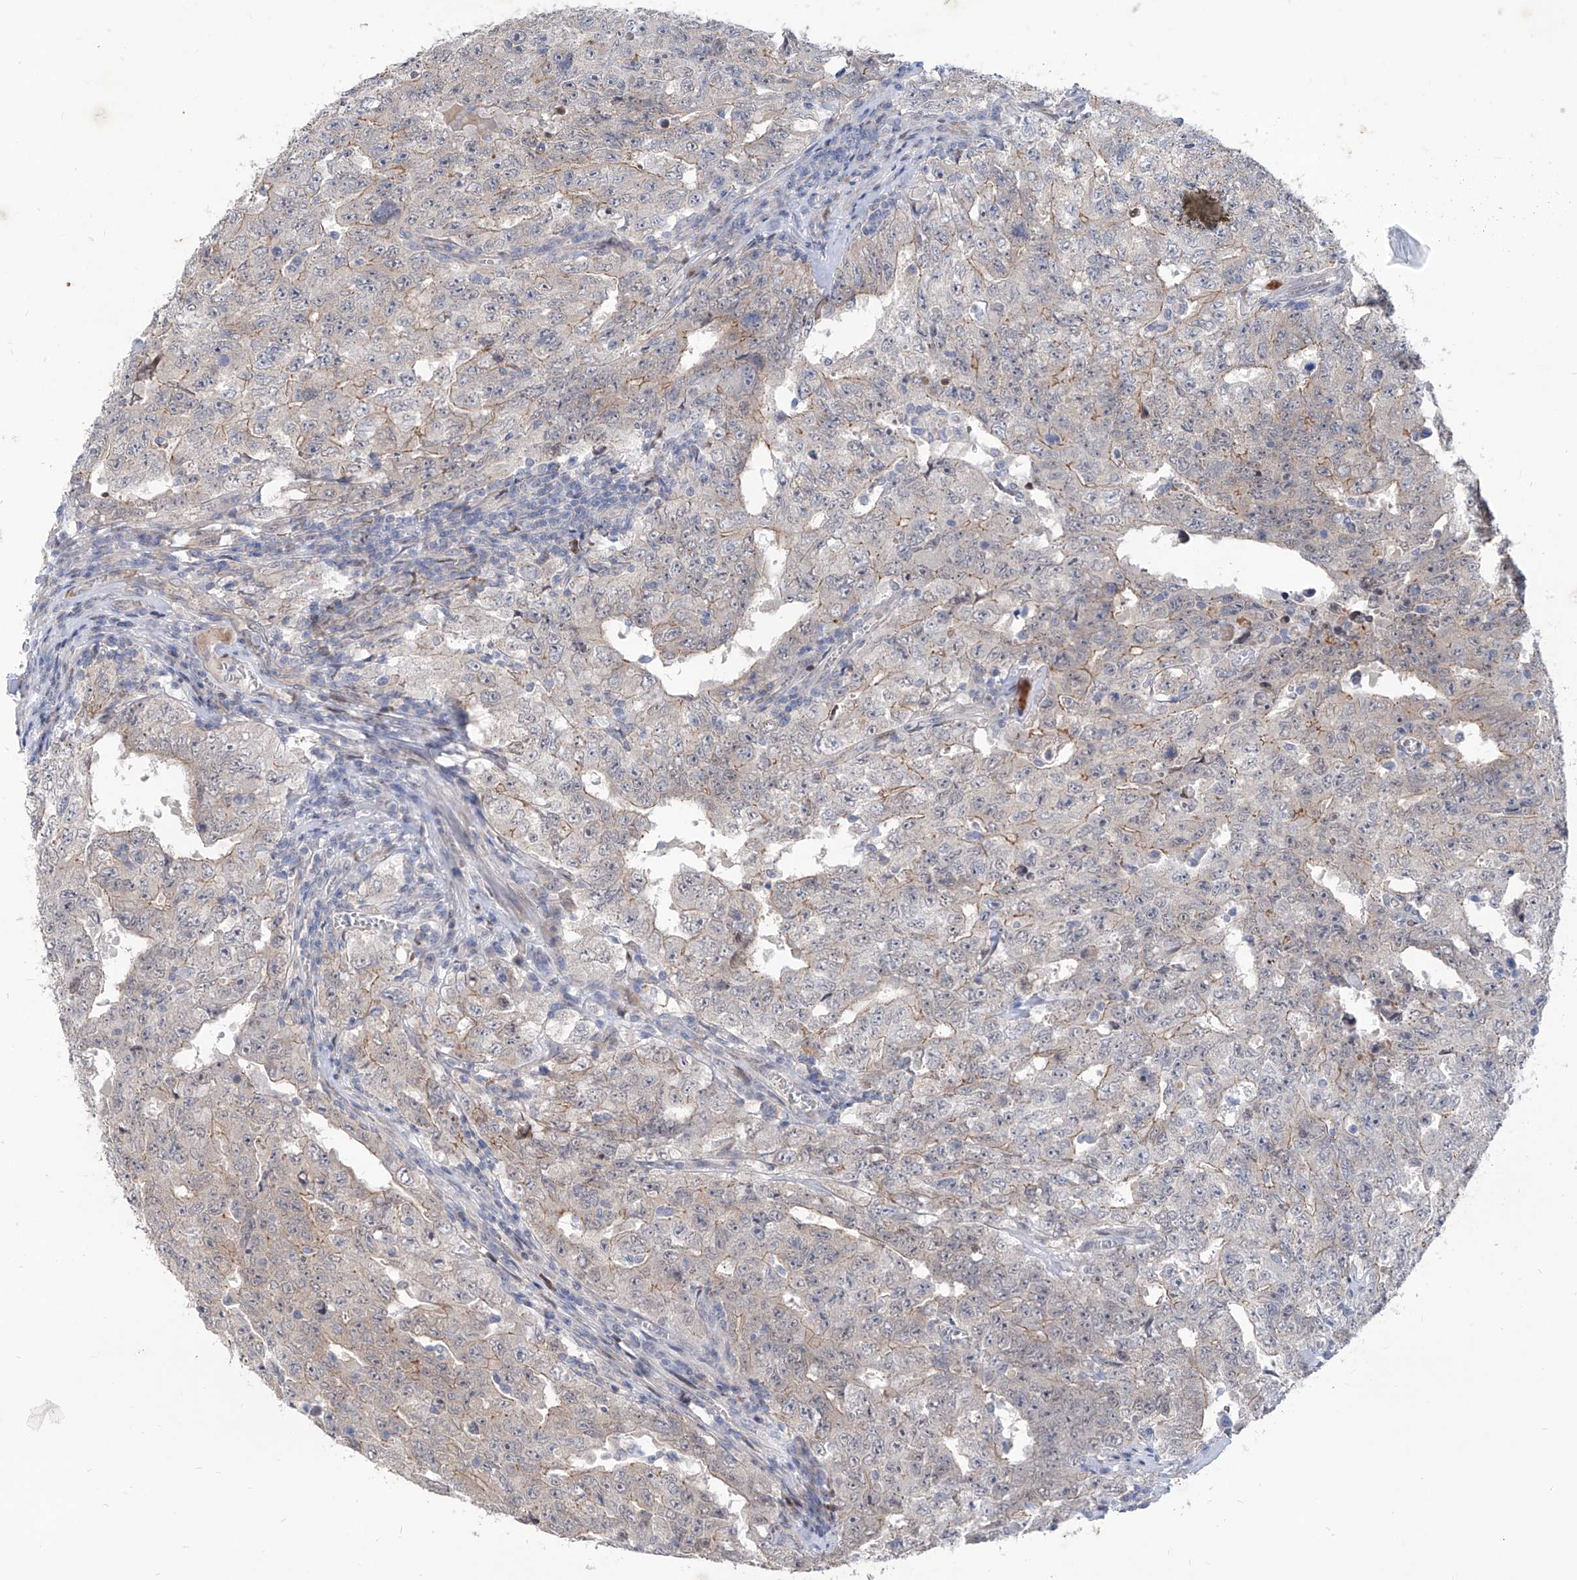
{"staining": {"intensity": "weak", "quantity": "<25%", "location": "cytoplasmic/membranous"}, "tissue": "testis cancer", "cell_type": "Tumor cells", "image_type": "cancer", "snomed": [{"axis": "morphology", "description": "Carcinoma, Embryonal, NOS"}, {"axis": "topography", "description": "Testis"}], "caption": "Human testis cancer (embryonal carcinoma) stained for a protein using immunohistochemistry (IHC) displays no positivity in tumor cells.", "gene": "LRRC1", "patient": {"sex": "male", "age": 26}}